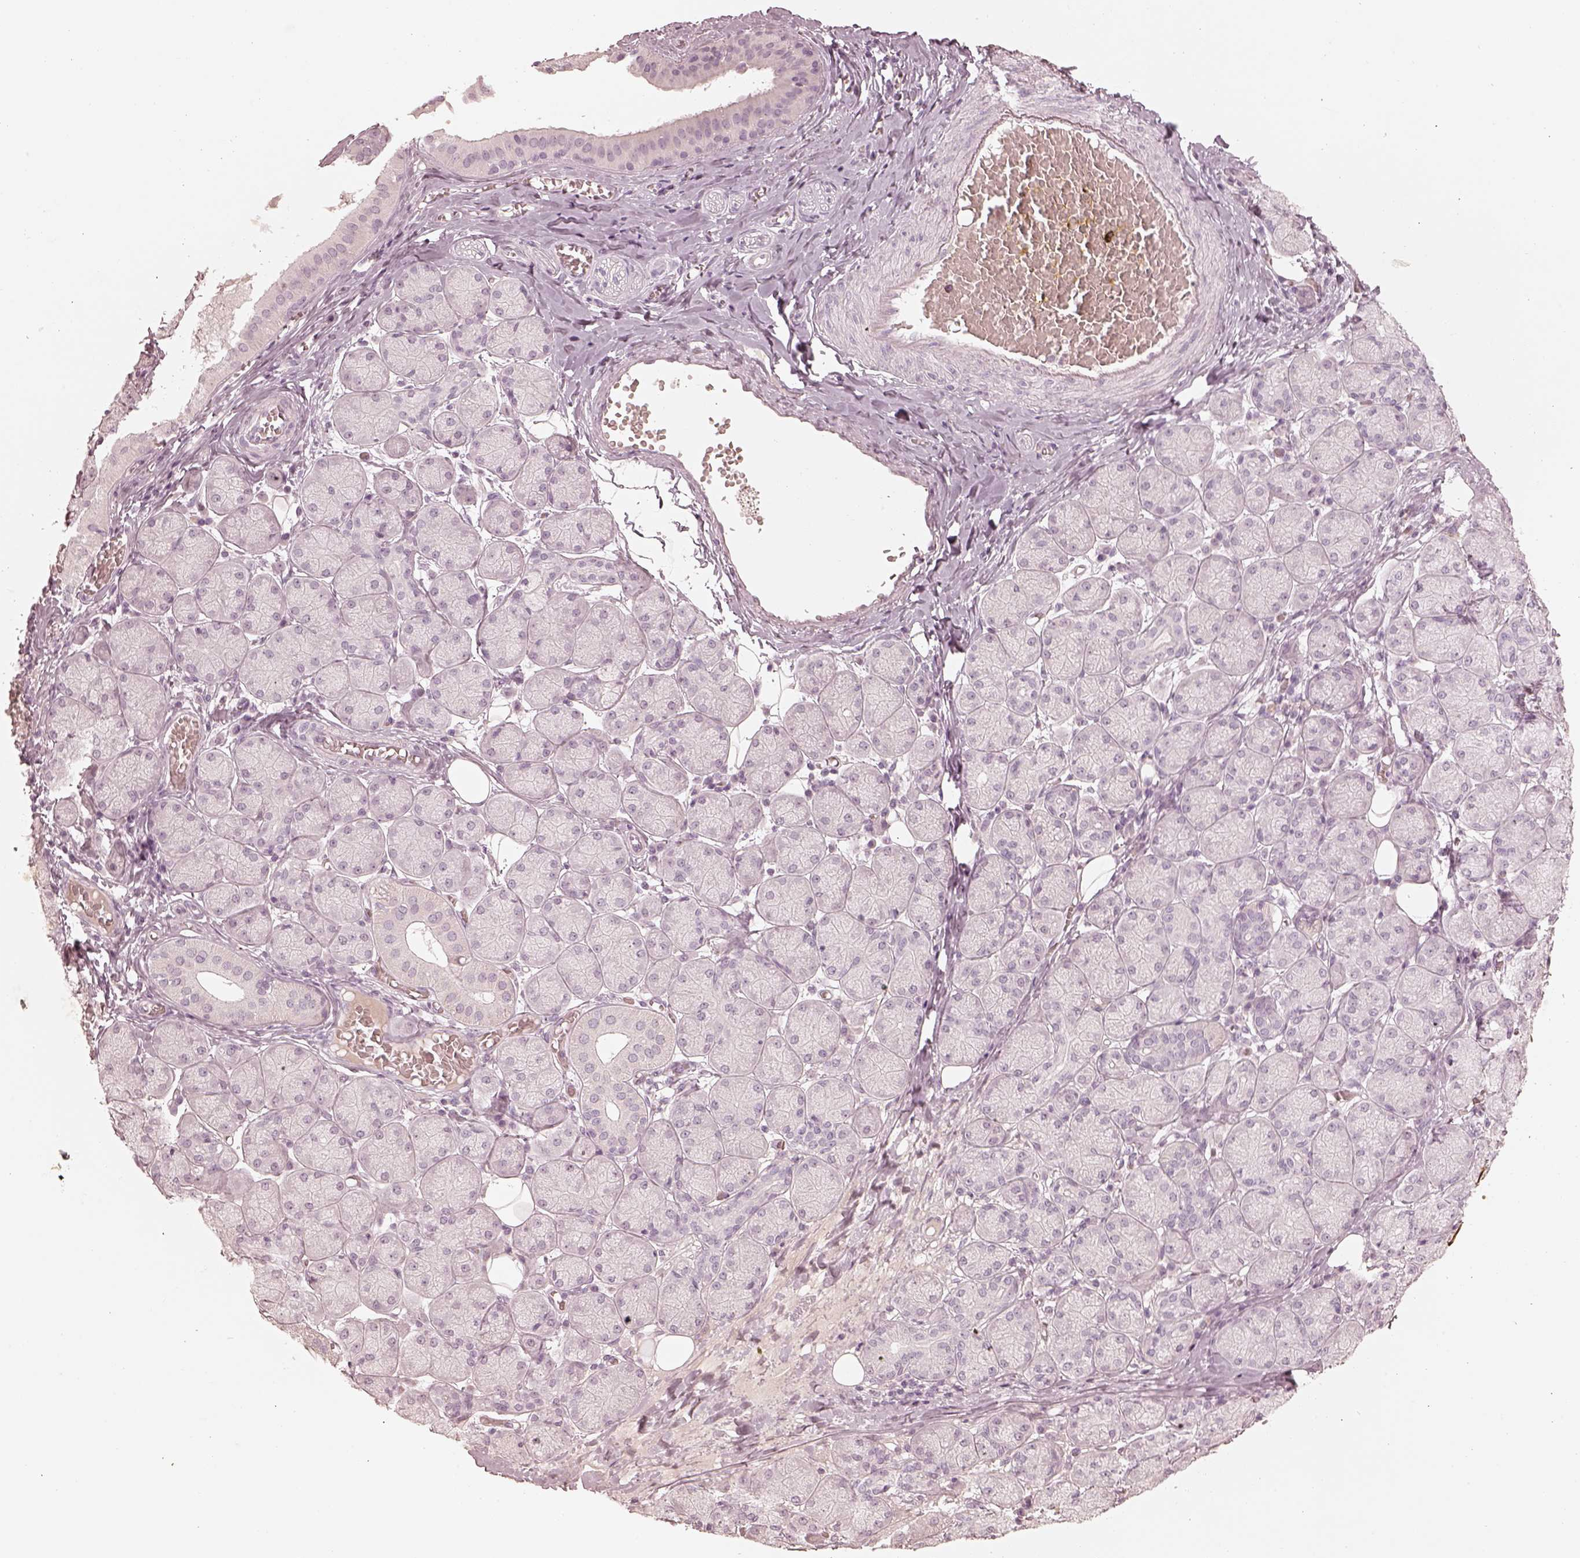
{"staining": {"intensity": "negative", "quantity": "none", "location": "none"}, "tissue": "salivary gland", "cell_type": "Glandular cells", "image_type": "normal", "snomed": [{"axis": "morphology", "description": "Normal tissue, NOS"}, {"axis": "topography", "description": "Salivary gland"}, {"axis": "topography", "description": "Peripheral nerve tissue"}], "caption": "A high-resolution micrograph shows immunohistochemistry staining of unremarkable salivary gland, which displays no significant staining in glandular cells. (DAB immunohistochemistry visualized using brightfield microscopy, high magnification).", "gene": "SPATA6L", "patient": {"sex": "female", "age": 24}}